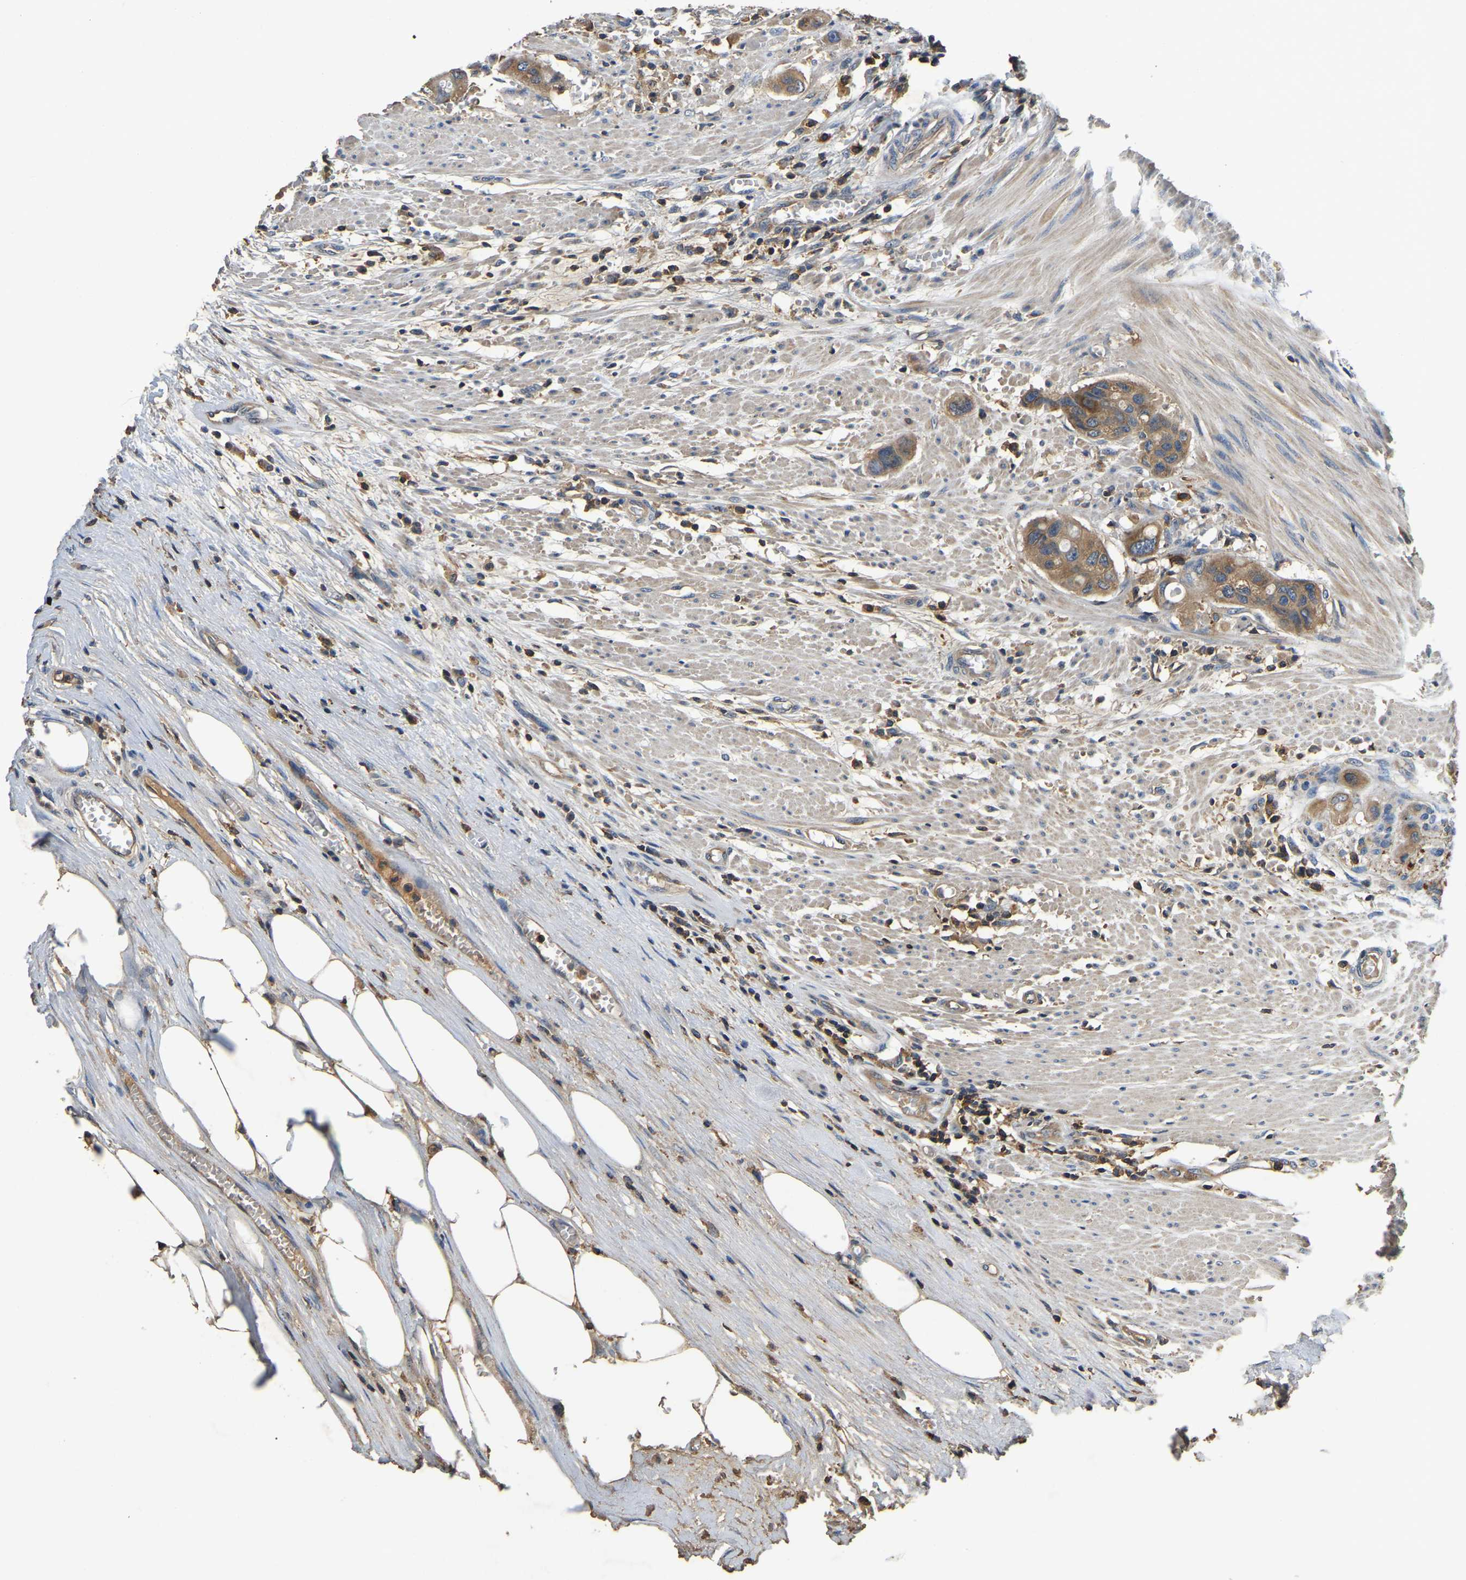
{"staining": {"intensity": "moderate", "quantity": ">75%", "location": "cytoplasmic/membranous"}, "tissue": "colorectal cancer", "cell_type": "Tumor cells", "image_type": "cancer", "snomed": [{"axis": "morphology", "description": "Adenocarcinoma, NOS"}, {"axis": "topography", "description": "Colon"}], "caption": "Protein analysis of colorectal cancer (adenocarcinoma) tissue reveals moderate cytoplasmic/membranous positivity in about >75% of tumor cells.", "gene": "SMPD2", "patient": {"sex": "female", "age": 57}}